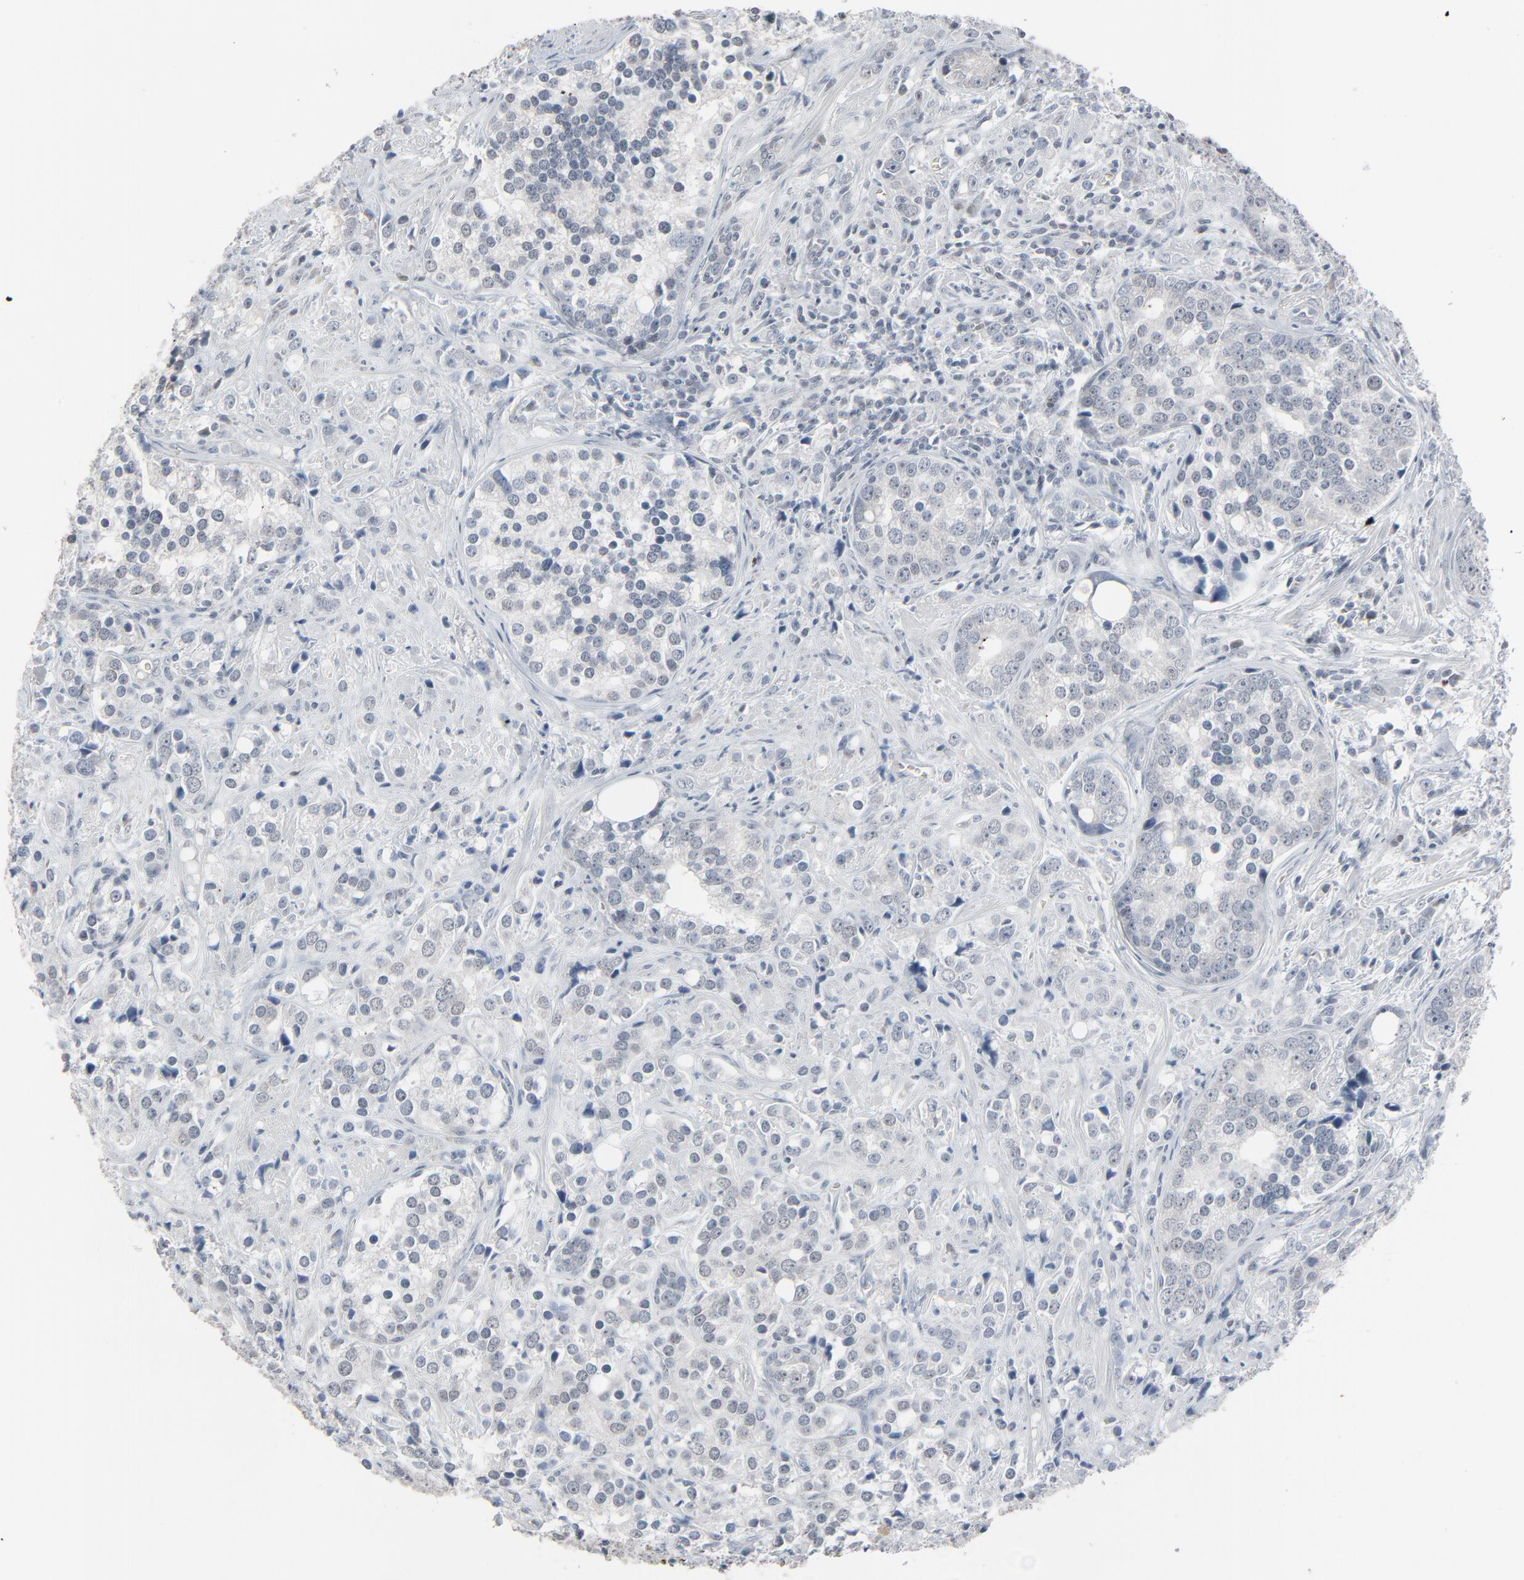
{"staining": {"intensity": "weak", "quantity": ">75%", "location": "cytoplasmic/membranous"}, "tissue": "prostate cancer", "cell_type": "Tumor cells", "image_type": "cancer", "snomed": [{"axis": "morphology", "description": "Adenocarcinoma, High grade"}, {"axis": "topography", "description": "Prostate"}], "caption": "About >75% of tumor cells in high-grade adenocarcinoma (prostate) display weak cytoplasmic/membranous protein expression as visualized by brown immunohistochemical staining.", "gene": "SAGE1", "patient": {"sex": "male", "age": 71}}